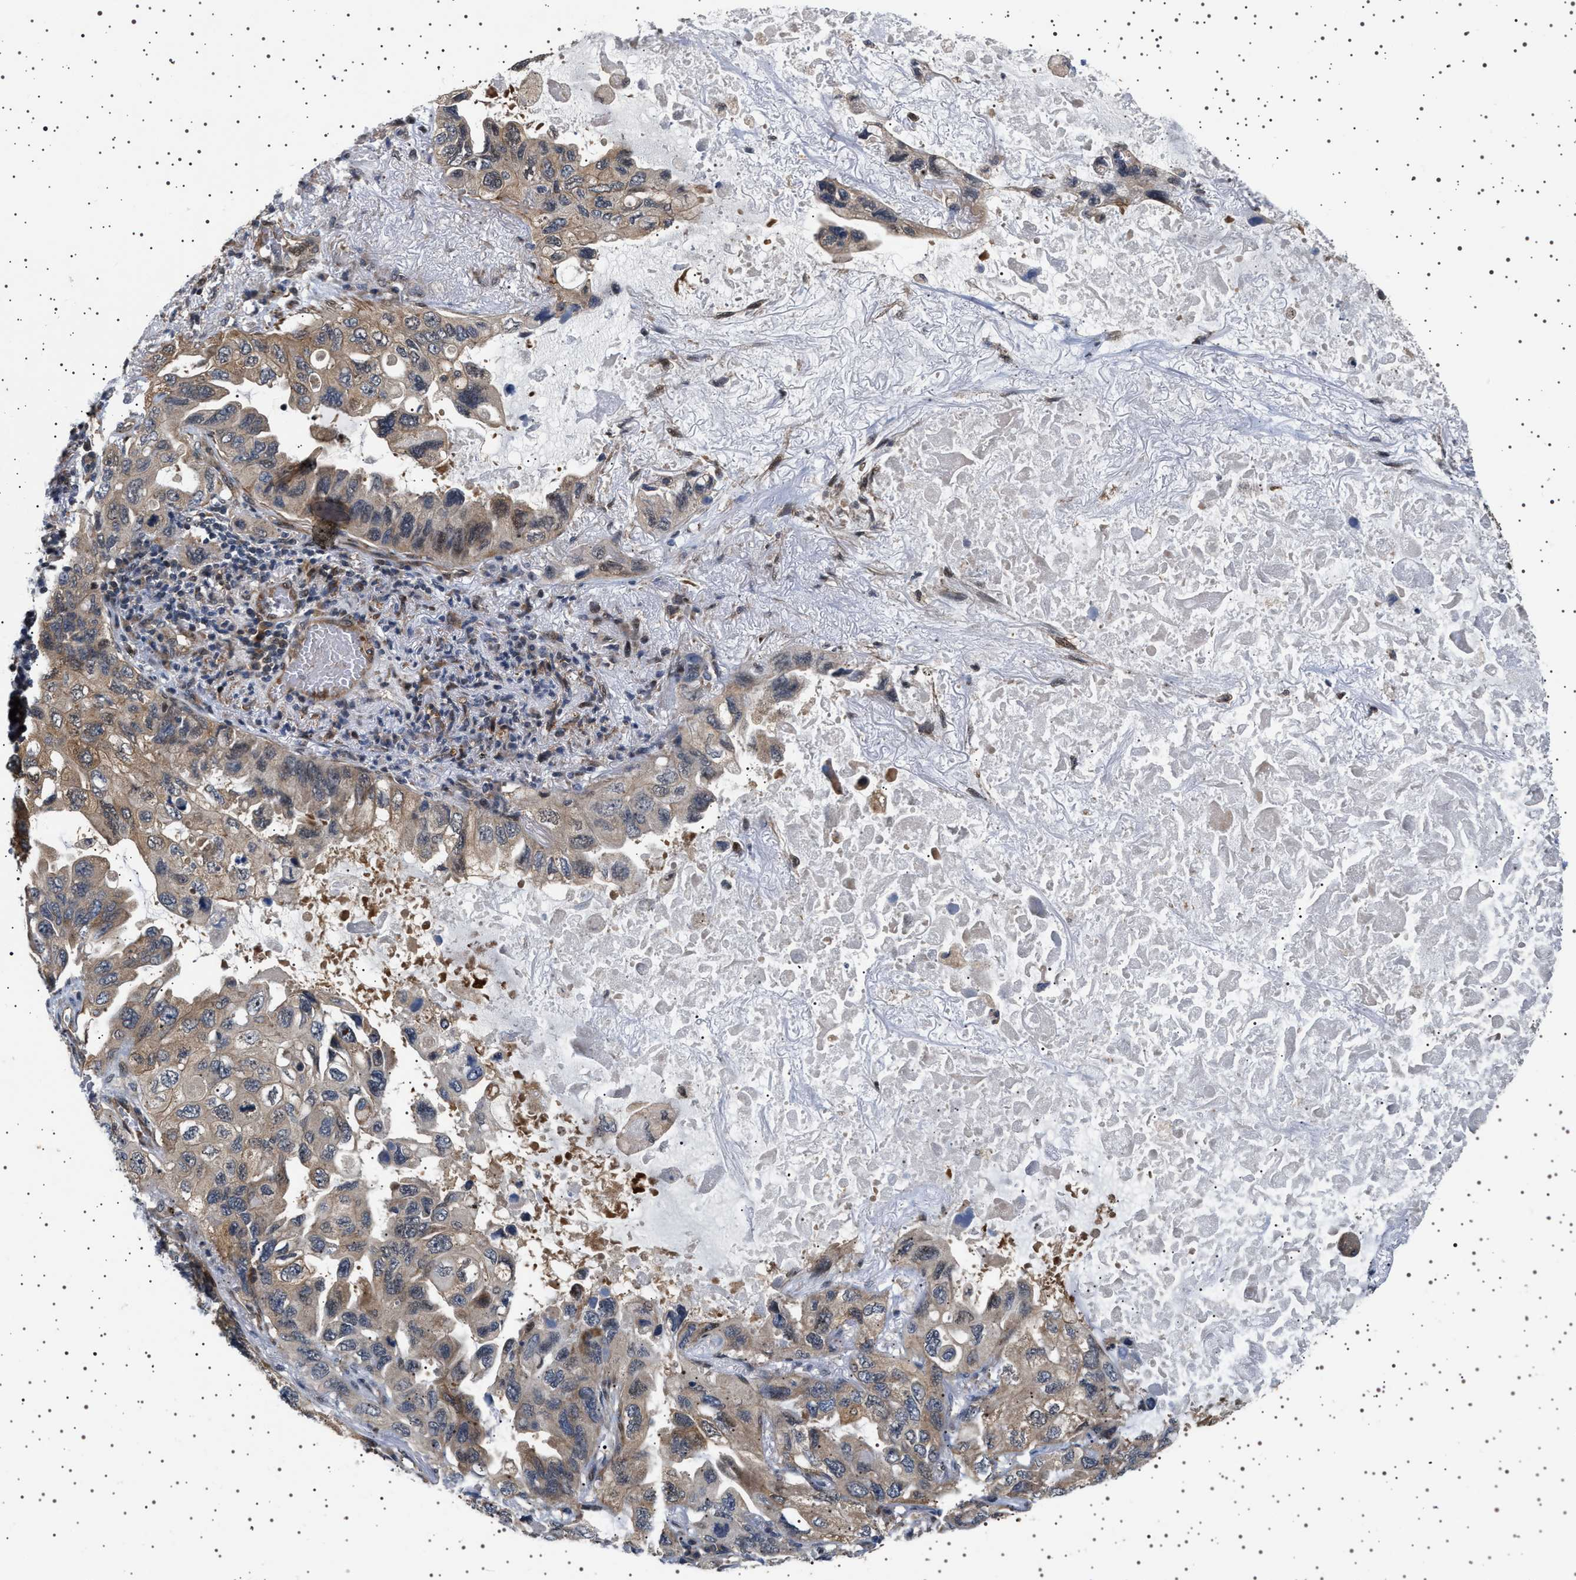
{"staining": {"intensity": "moderate", "quantity": "25%-75%", "location": "cytoplasmic/membranous"}, "tissue": "lung cancer", "cell_type": "Tumor cells", "image_type": "cancer", "snomed": [{"axis": "morphology", "description": "Squamous cell carcinoma, NOS"}, {"axis": "topography", "description": "Lung"}], "caption": "Immunohistochemistry image of lung cancer stained for a protein (brown), which reveals medium levels of moderate cytoplasmic/membranous staining in about 25%-75% of tumor cells.", "gene": "BAG3", "patient": {"sex": "female", "age": 73}}